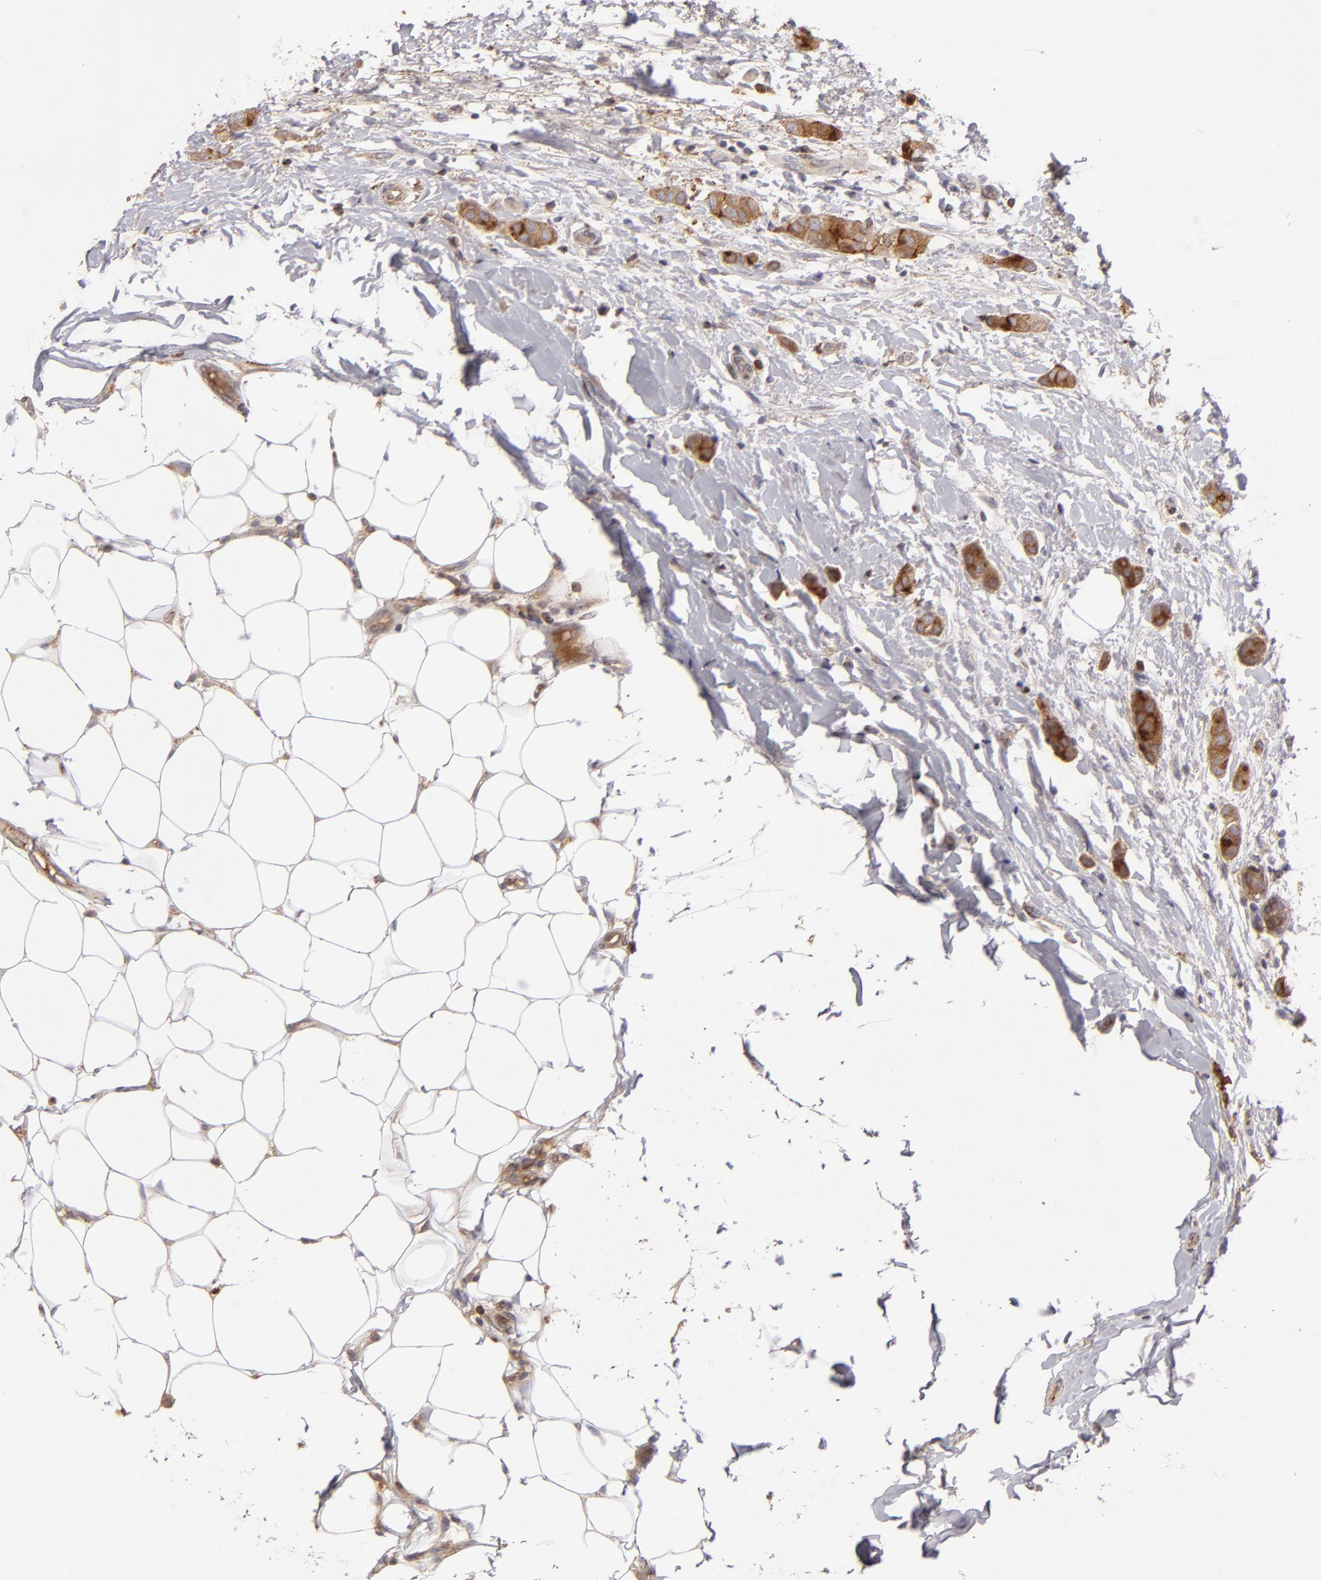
{"staining": {"intensity": "strong", "quantity": ">75%", "location": "cytoplasmic/membranous"}, "tissue": "breast cancer", "cell_type": "Tumor cells", "image_type": "cancer", "snomed": [{"axis": "morphology", "description": "Lobular carcinoma"}, {"axis": "topography", "description": "Breast"}], "caption": "Breast cancer stained with DAB immunohistochemistry demonstrates high levels of strong cytoplasmic/membranous staining in approximately >75% of tumor cells.", "gene": "CFB", "patient": {"sex": "female", "age": 55}}